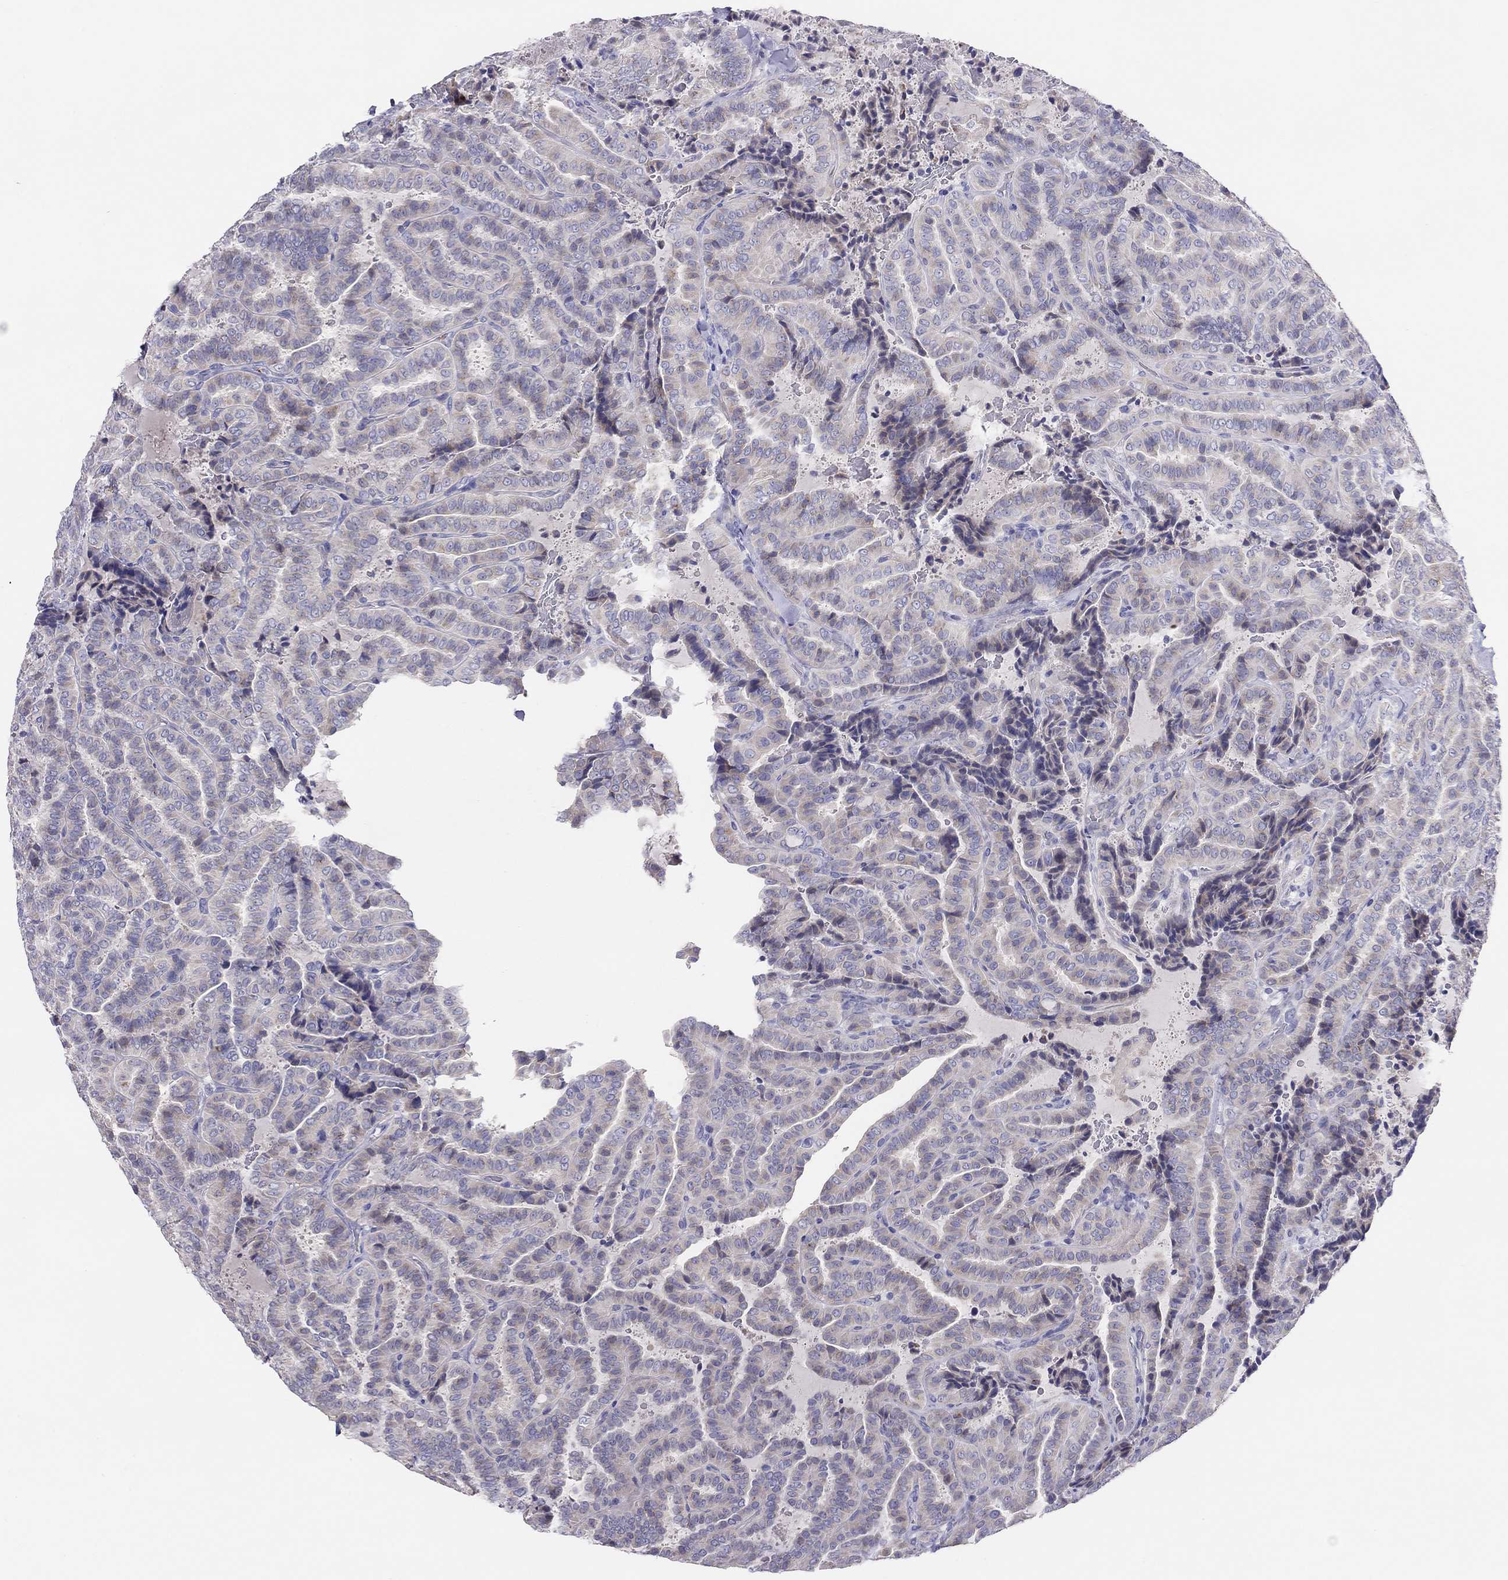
{"staining": {"intensity": "weak", "quantity": ">75%", "location": "cytoplasmic/membranous"}, "tissue": "thyroid cancer", "cell_type": "Tumor cells", "image_type": "cancer", "snomed": [{"axis": "morphology", "description": "Papillary adenocarcinoma, NOS"}, {"axis": "topography", "description": "Thyroid gland"}], "caption": "Immunohistochemical staining of human thyroid cancer (papillary adenocarcinoma) reveals low levels of weak cytoplasmic/membranous protein positivity in about >75% of tumor cells.", "gene": "MGAT4C", "patient": {"sex": "female", "age": 39}}